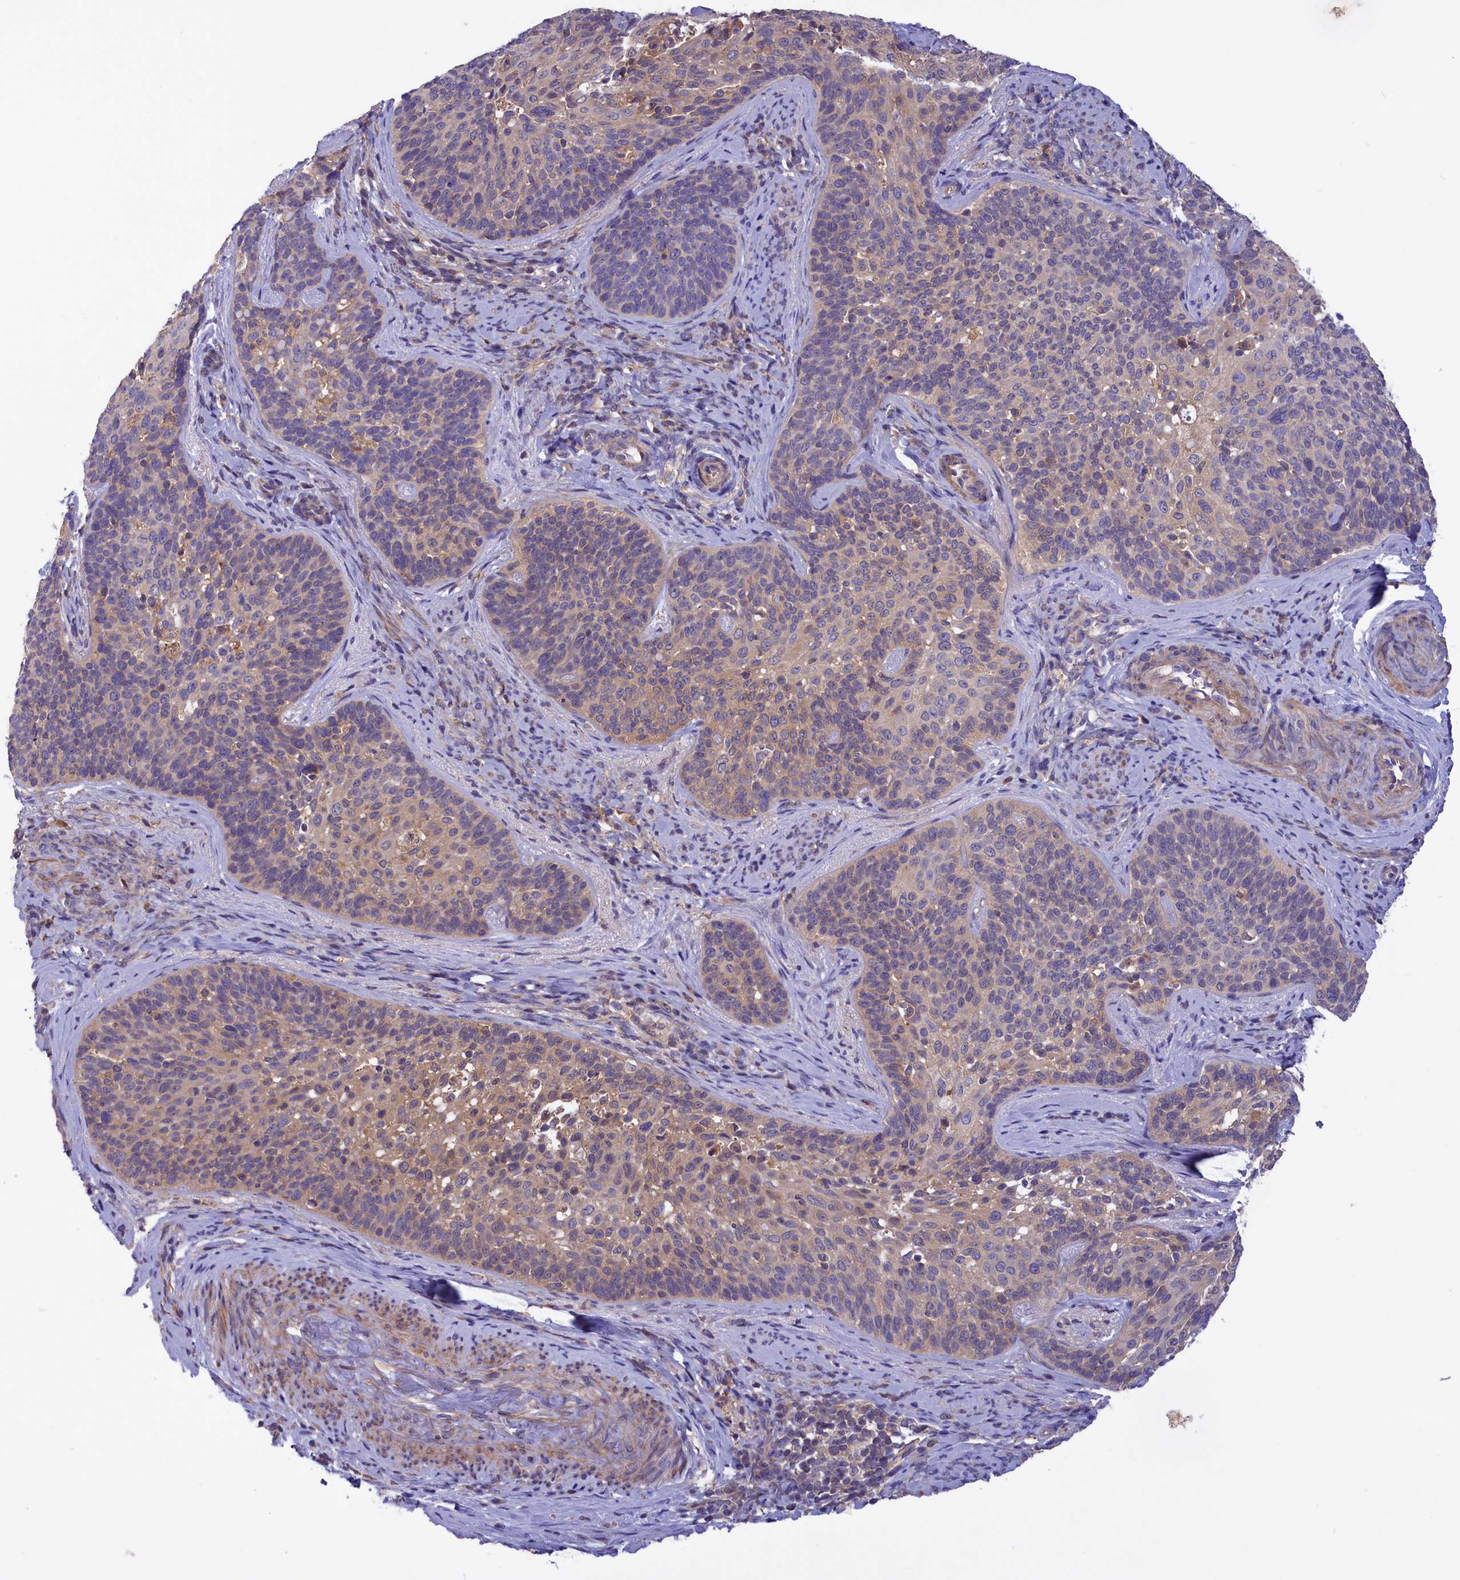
{"staining": {"intensity": "weak", "quantity": "25%-75%", "location": "cytoplasmic/membranous"}, "tissue": "cervical cancer", "cell_type": "Tumor cells", "image_type": "cancer", "snomed": [{"axis": "morphology", "description": "Squamous cell carcinoma, NOS"}, {"axis": "topography", "description": "Cervix"}], "caption": "Weak cytoplasmic/membranous protein staining is present in approximately 25%-75% of tumor cells in cervical squamous cell carcinoma.", "gene": "AMDHD2", "patient": {"sex": "female", "age": 50}}